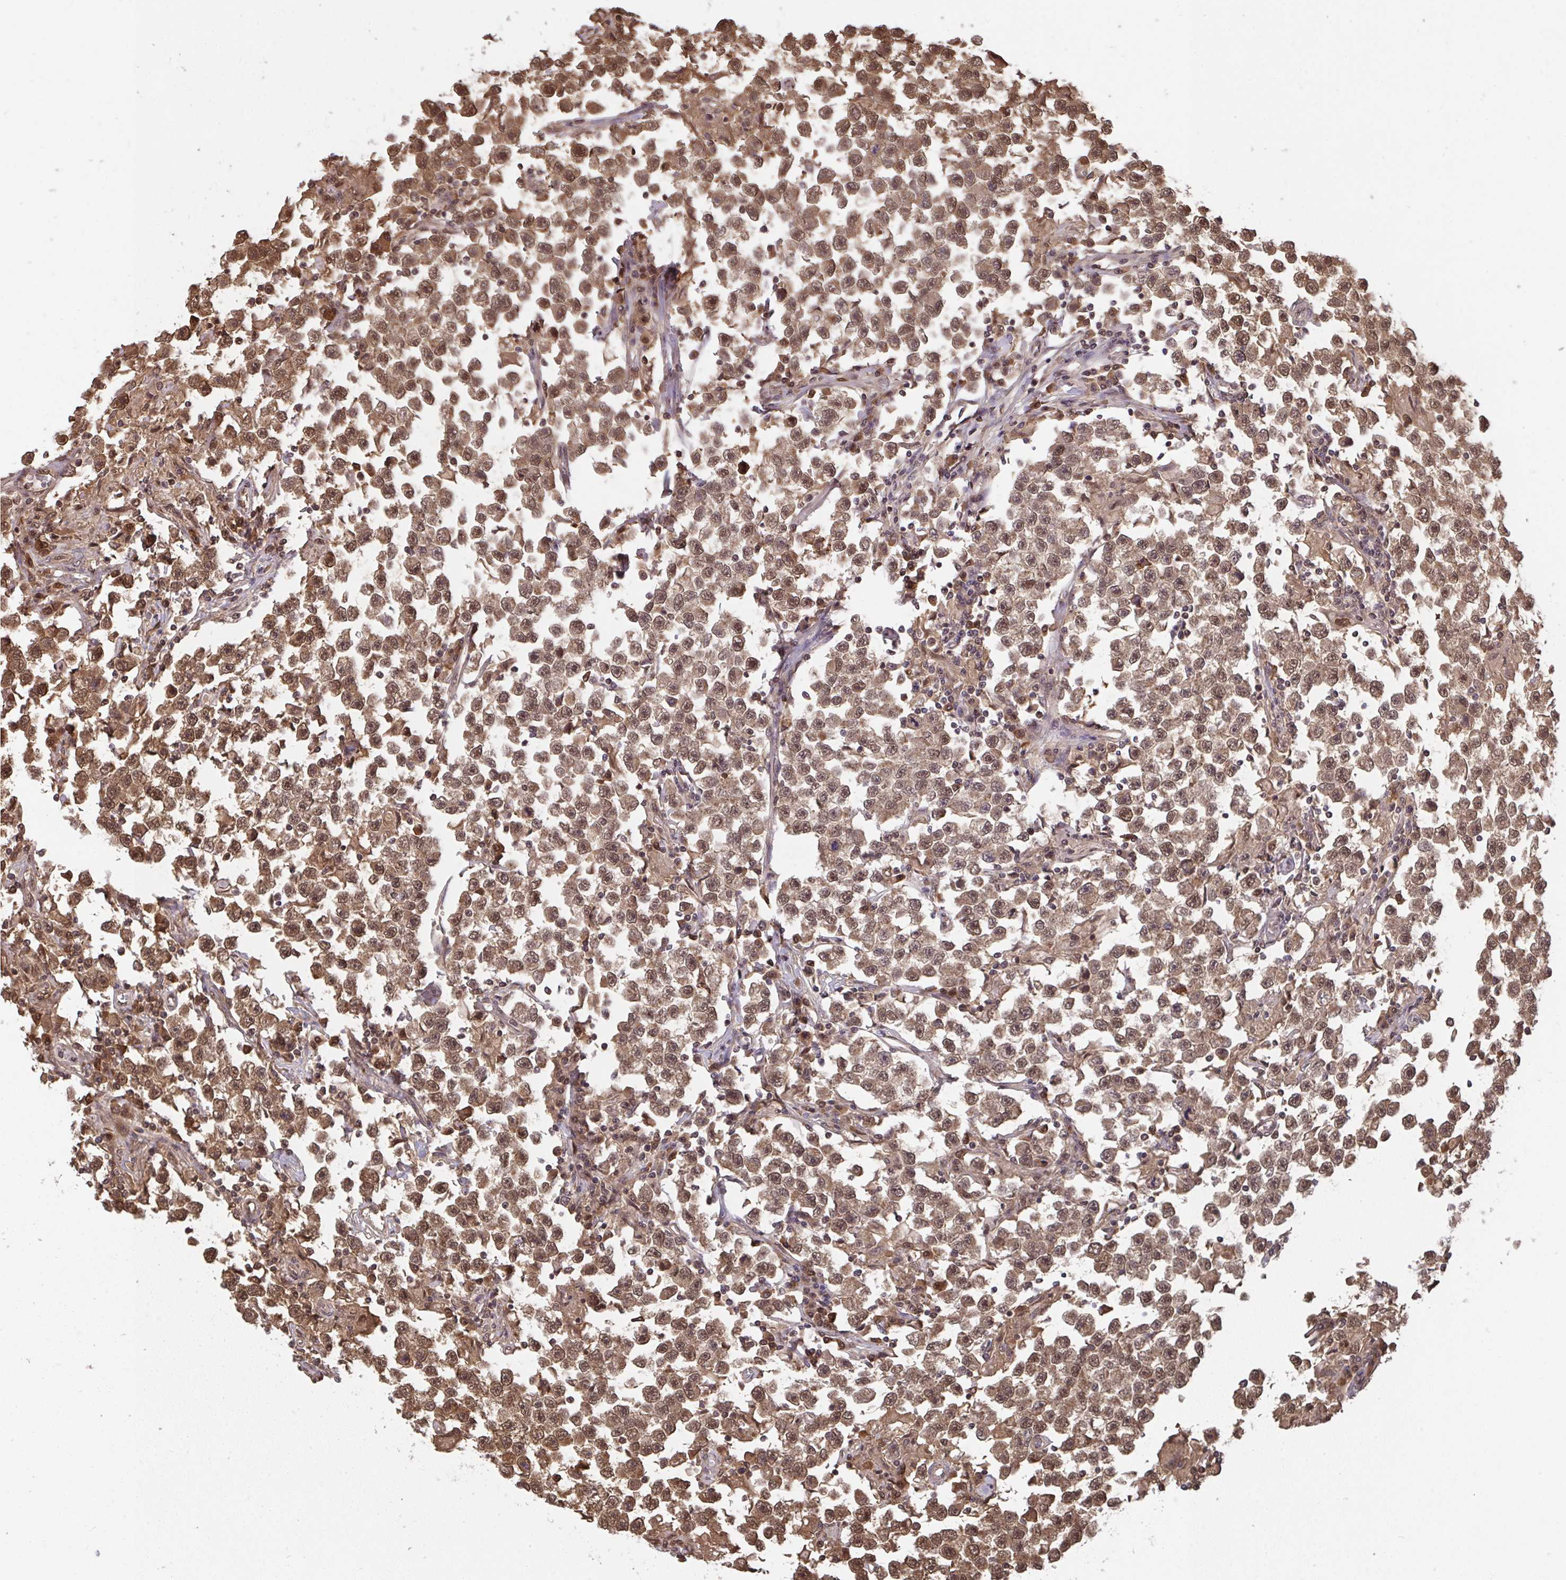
{"staining": {"intensity": "moderate", "quantity": ">75%", "location": "cytoplasmic/membranous,nuclear"}, "tissue": "testis cancer", "cell_type": "Tumor cells", "image_type": "cancer", "snomed": [{"axis": "morphology", "description": "Seminoma, NOS"}, {"axis": "topography", "description": "Testis"}], "caption": "A photomicrograph showing moderate cytoplasmic/membranous and nuclear positivity in about >75% of tumor cells in testis cancer (seminoma), as visualized by brown immunohistochemical staining.", "gene": "ZNF696", "patient": {"sex": "male", "age": 33}}